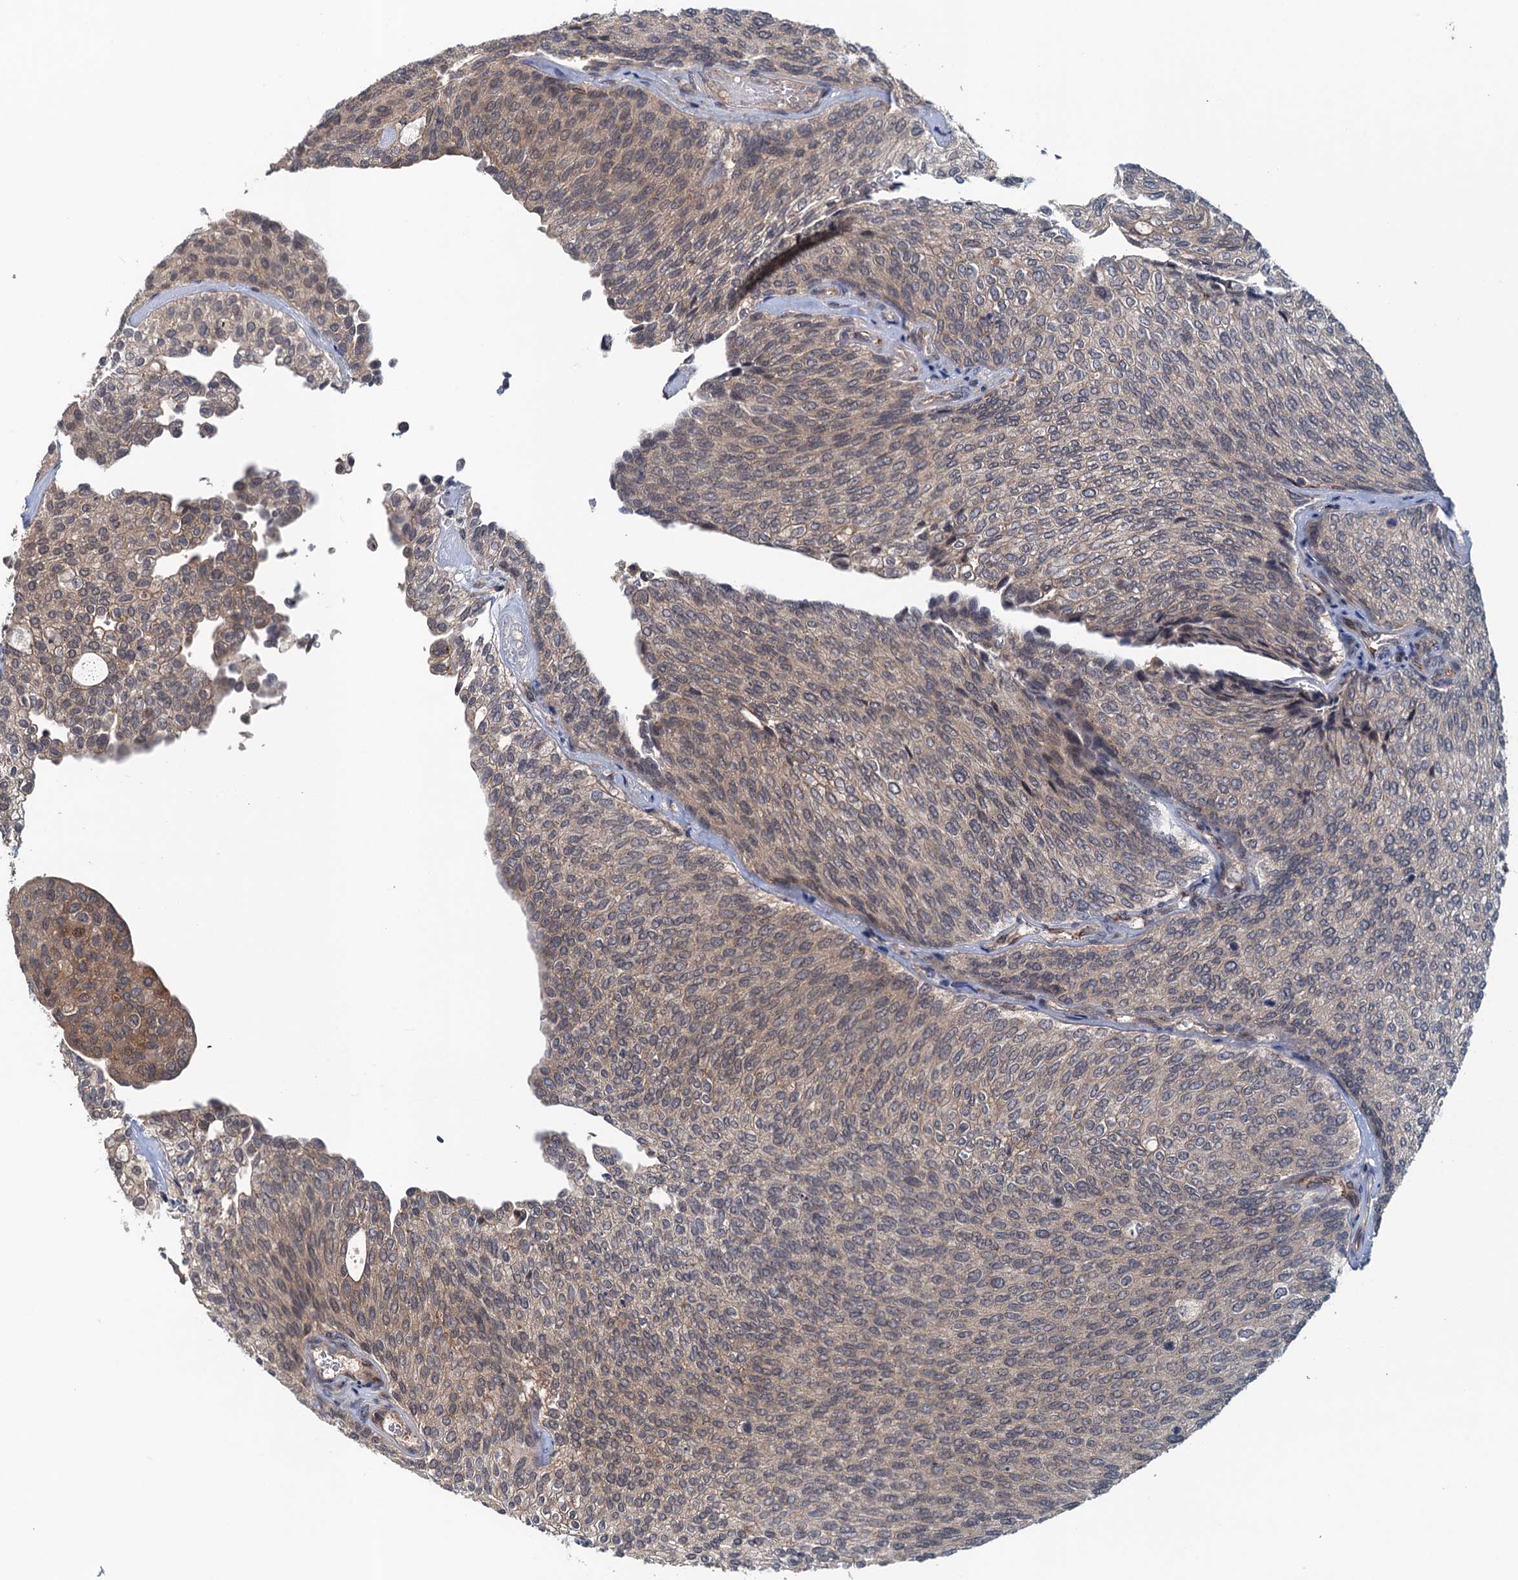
{"staining": {"intensity": "weak", "quantity": "25%-75%", "location": "cytoplasmic/membranous"}, "tissue": "urothelial cancer", "cell_type": "Tumor cells", "image_type": "cancer", "snomed": [{"axis": "morphology", "description": "Urothelial carcinoma, Low grade"}, {"axis": "topography", "description": "Urinary bladder"}], "caption": "An image showing weak cytoplasmic/membranous expression in approximately 25%-75% of tumor cells in urothelial cancer, as visualized by brown immunohistochemical staining.", "gene": "RNF165", "patient": {"sex": "female", "age": 79}}